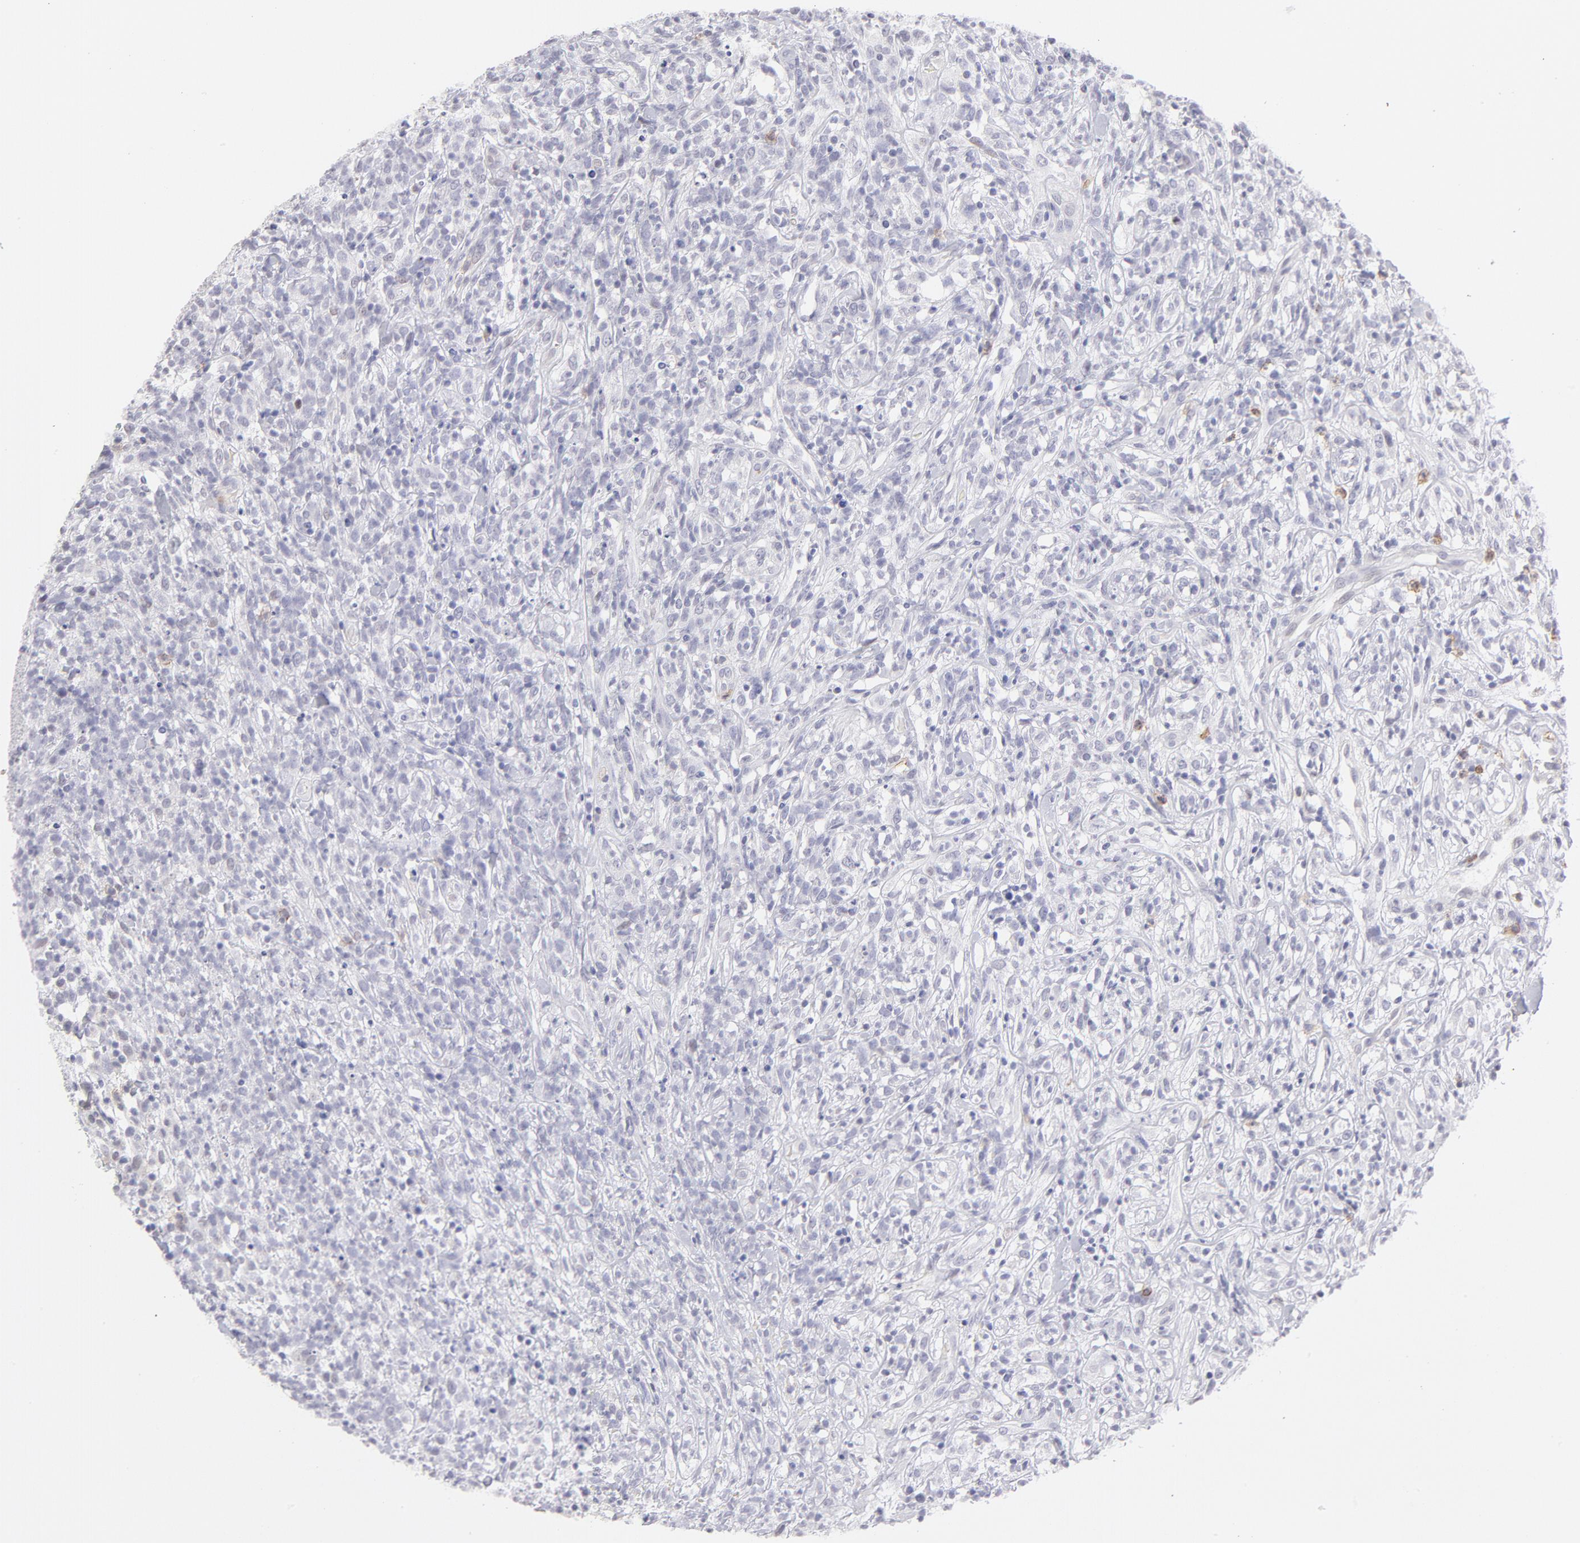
{"staining": {"intensity": "negative", "quantity": "none", "location": "none"}, "tissue": "lymphoma", "cell_type": "Tumor cells", "image_type": "cancer", "snomed": [{"axis": "morphology", "description": "Malignant lymphoma, non-Hodgkin's type, High grade"}, {"axis": "topography", "description": "Lymph node"}], "caption": "Tumor cells are negative for brown protein staining in lymphoma. Brightfield microscopy of IHC stained with DAB (brown) and hematoxylin (blue), captured at high magnification.", "gene": "LTB4R", "patient": {"sex": "female", "age": 73}}